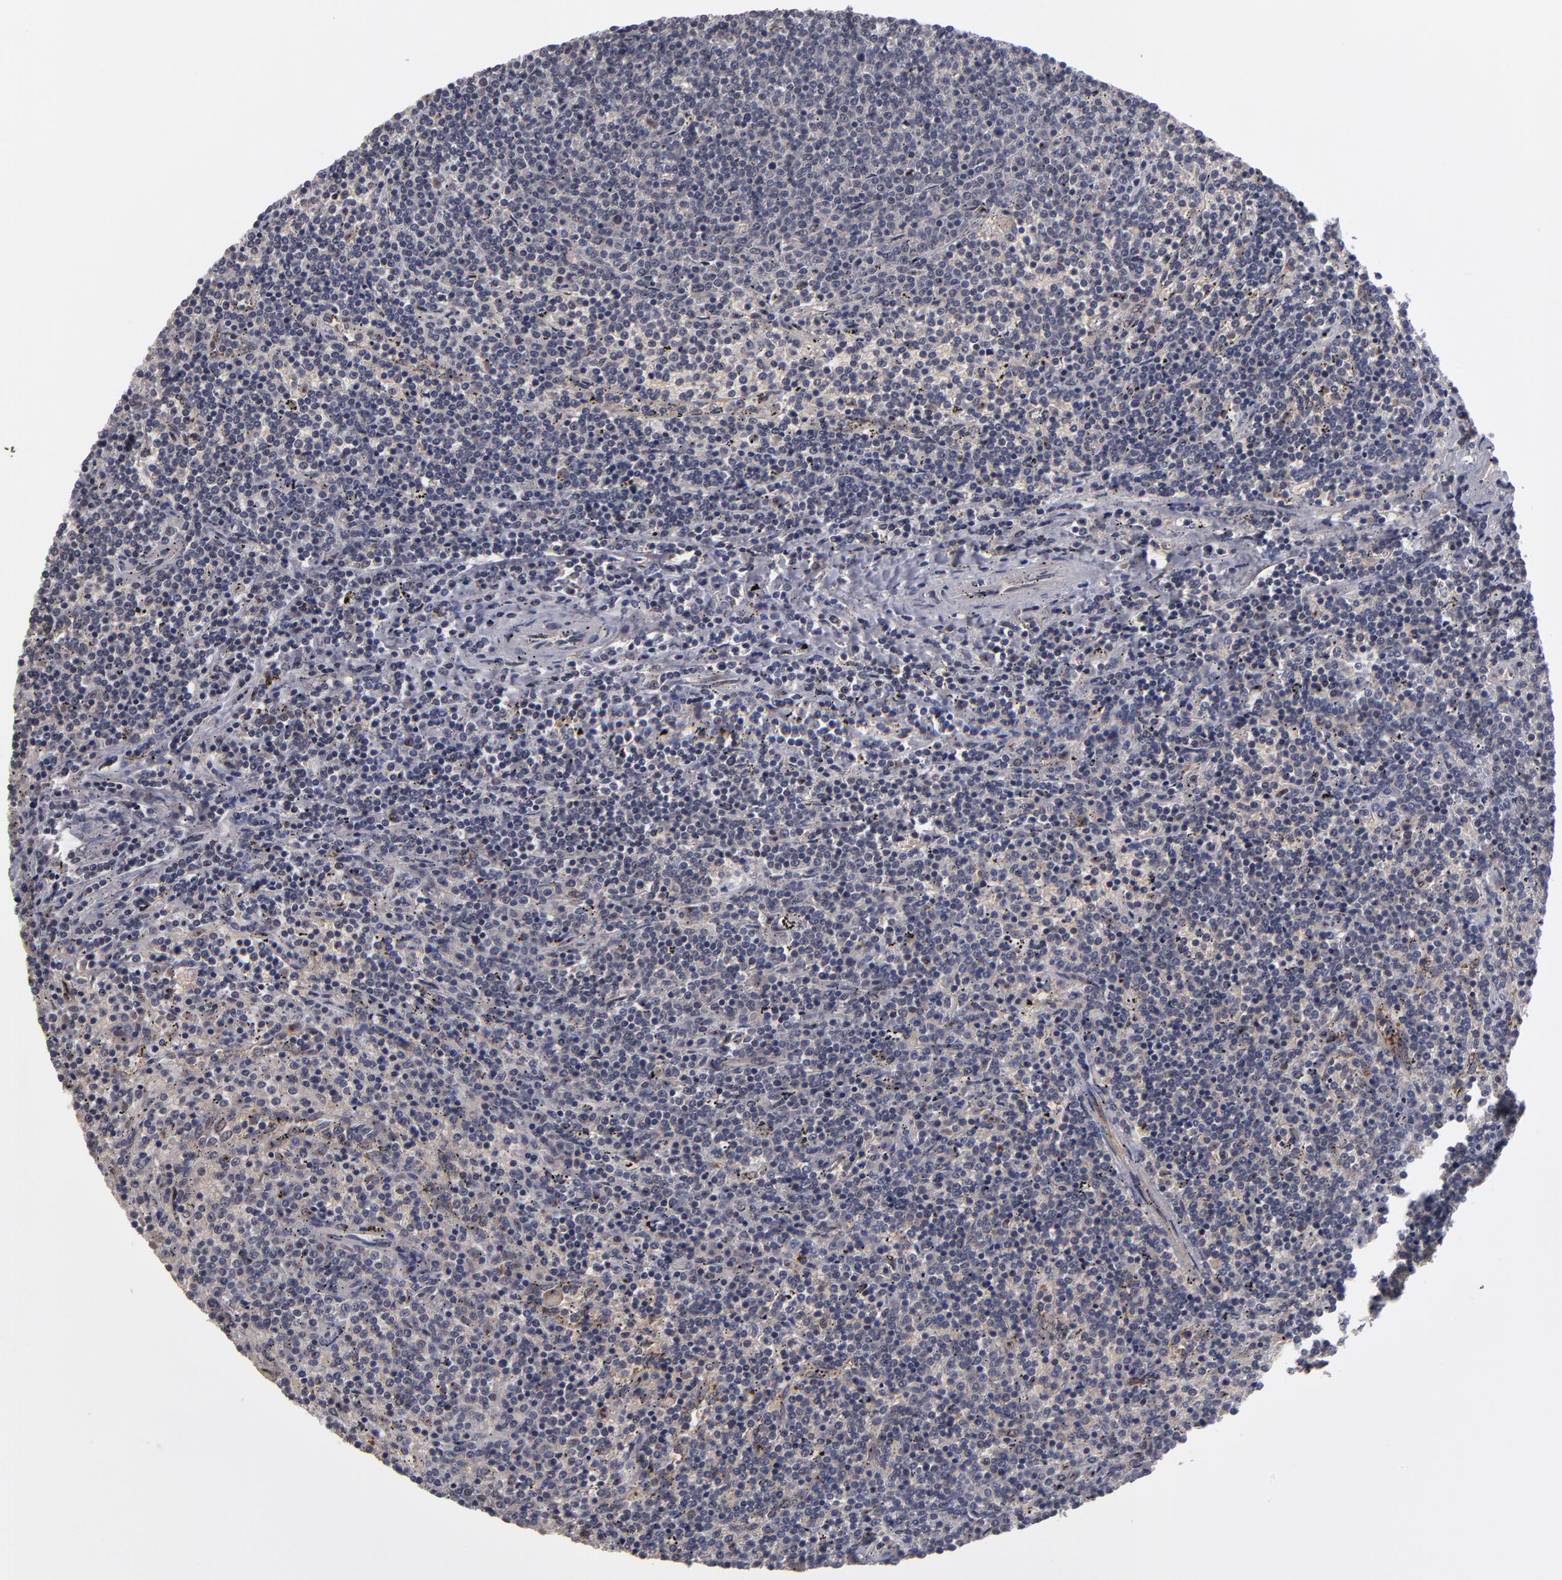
{"staining": {"intensity": "negative", "quantity": "none", "location": "none"}, "tissue": "lymphoma", "cell_type": "Tumor cells", "image_type": "cancer", "snomed": [{"axis": "morphology", "description": "Malignant lymphoma, non-Hodgkin's type, Low grade"}, {"axis": "topography", "description": "Spleen"}], "caption": "Immunohistochemistry micrograph of human malignant lymphoma, non-Hodgkin's type (low-grade) stained for a protein (brown), which exhibits no positivity in tumor cells.", "gene": "EXD2", "patient": {"sex": "female", "age": 50}}